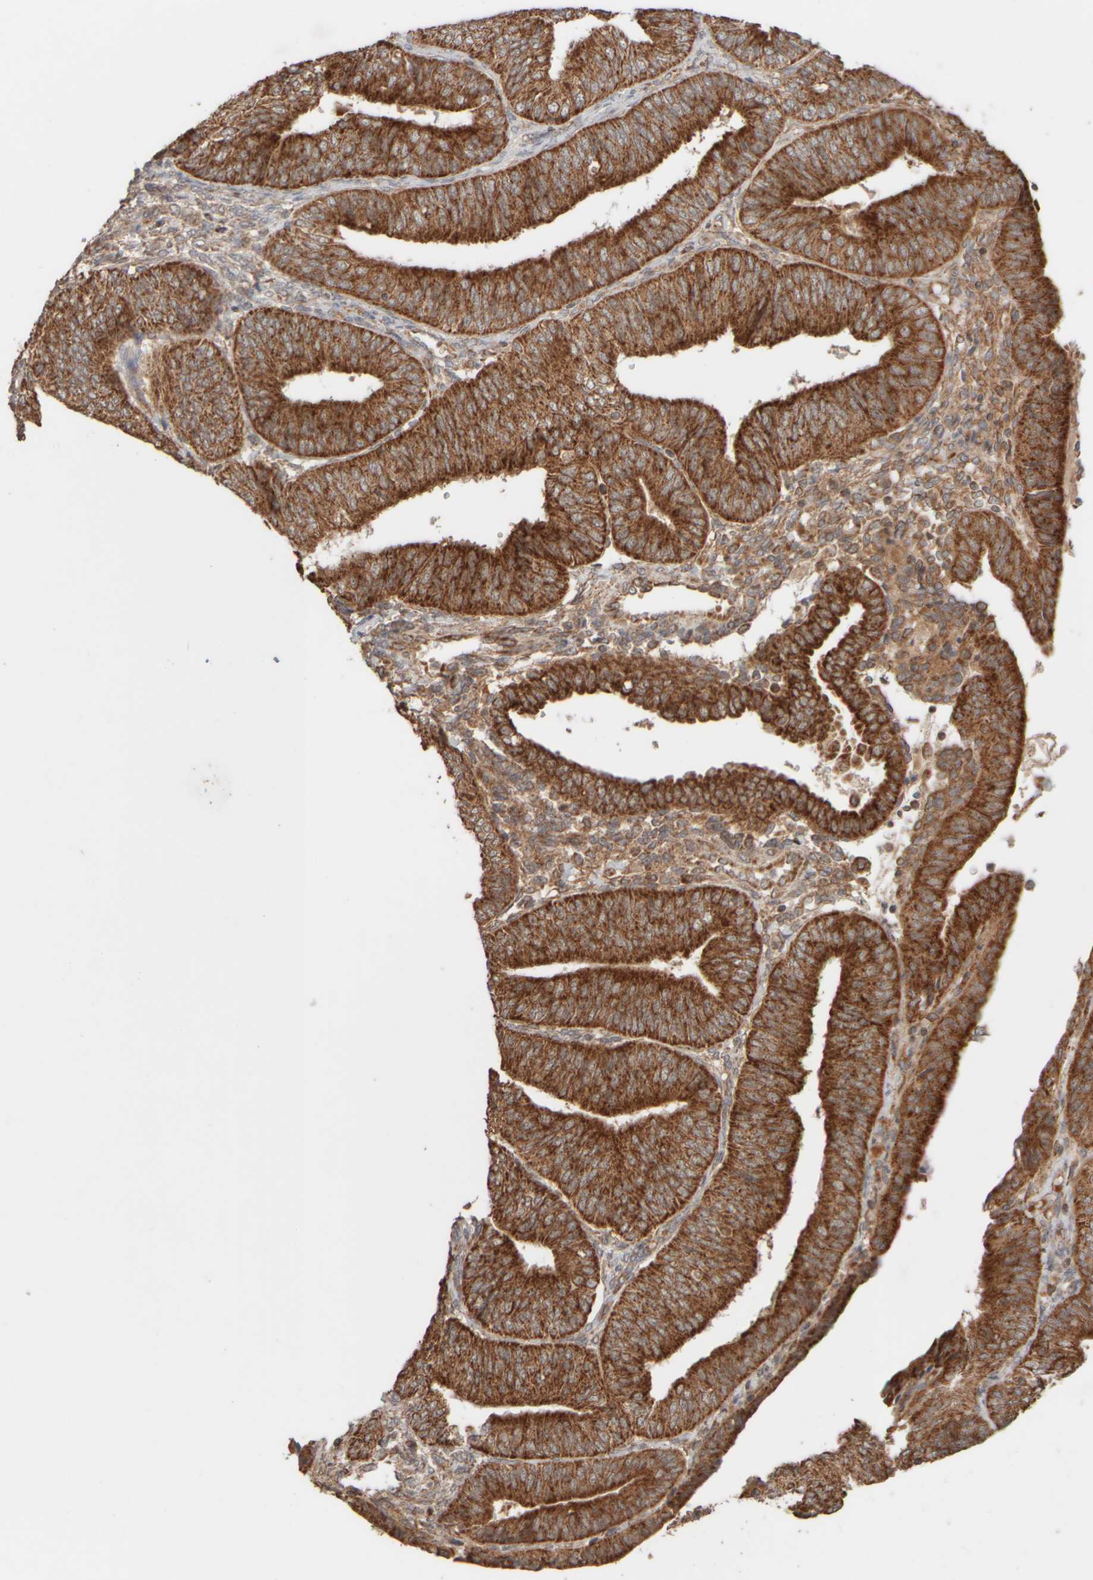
{"staining": {"intensity": "strong", "quantity": ">75%", "location": "cytoplasmic/membranous"}, "tissue": "endometrial cancer", "cell_type": "Tumor cells", "image_type": "cancer", "snomed": [{"axis": "morphology", "description": "Adenocarcinoma, NOS"}, {"axis": "topography", "description": "Endometrium"}], "caption": "An IHC image of neoplastic tissue is shown. Protein staining in brown labels strong cytoplasmic/membranous positivity in endometrial cancer (adenocarcinoma) within tumor cells. Nuclei are stained in blue.", "gene": "EIF2B3", "patient": {"sex": "female", "age": 58}}